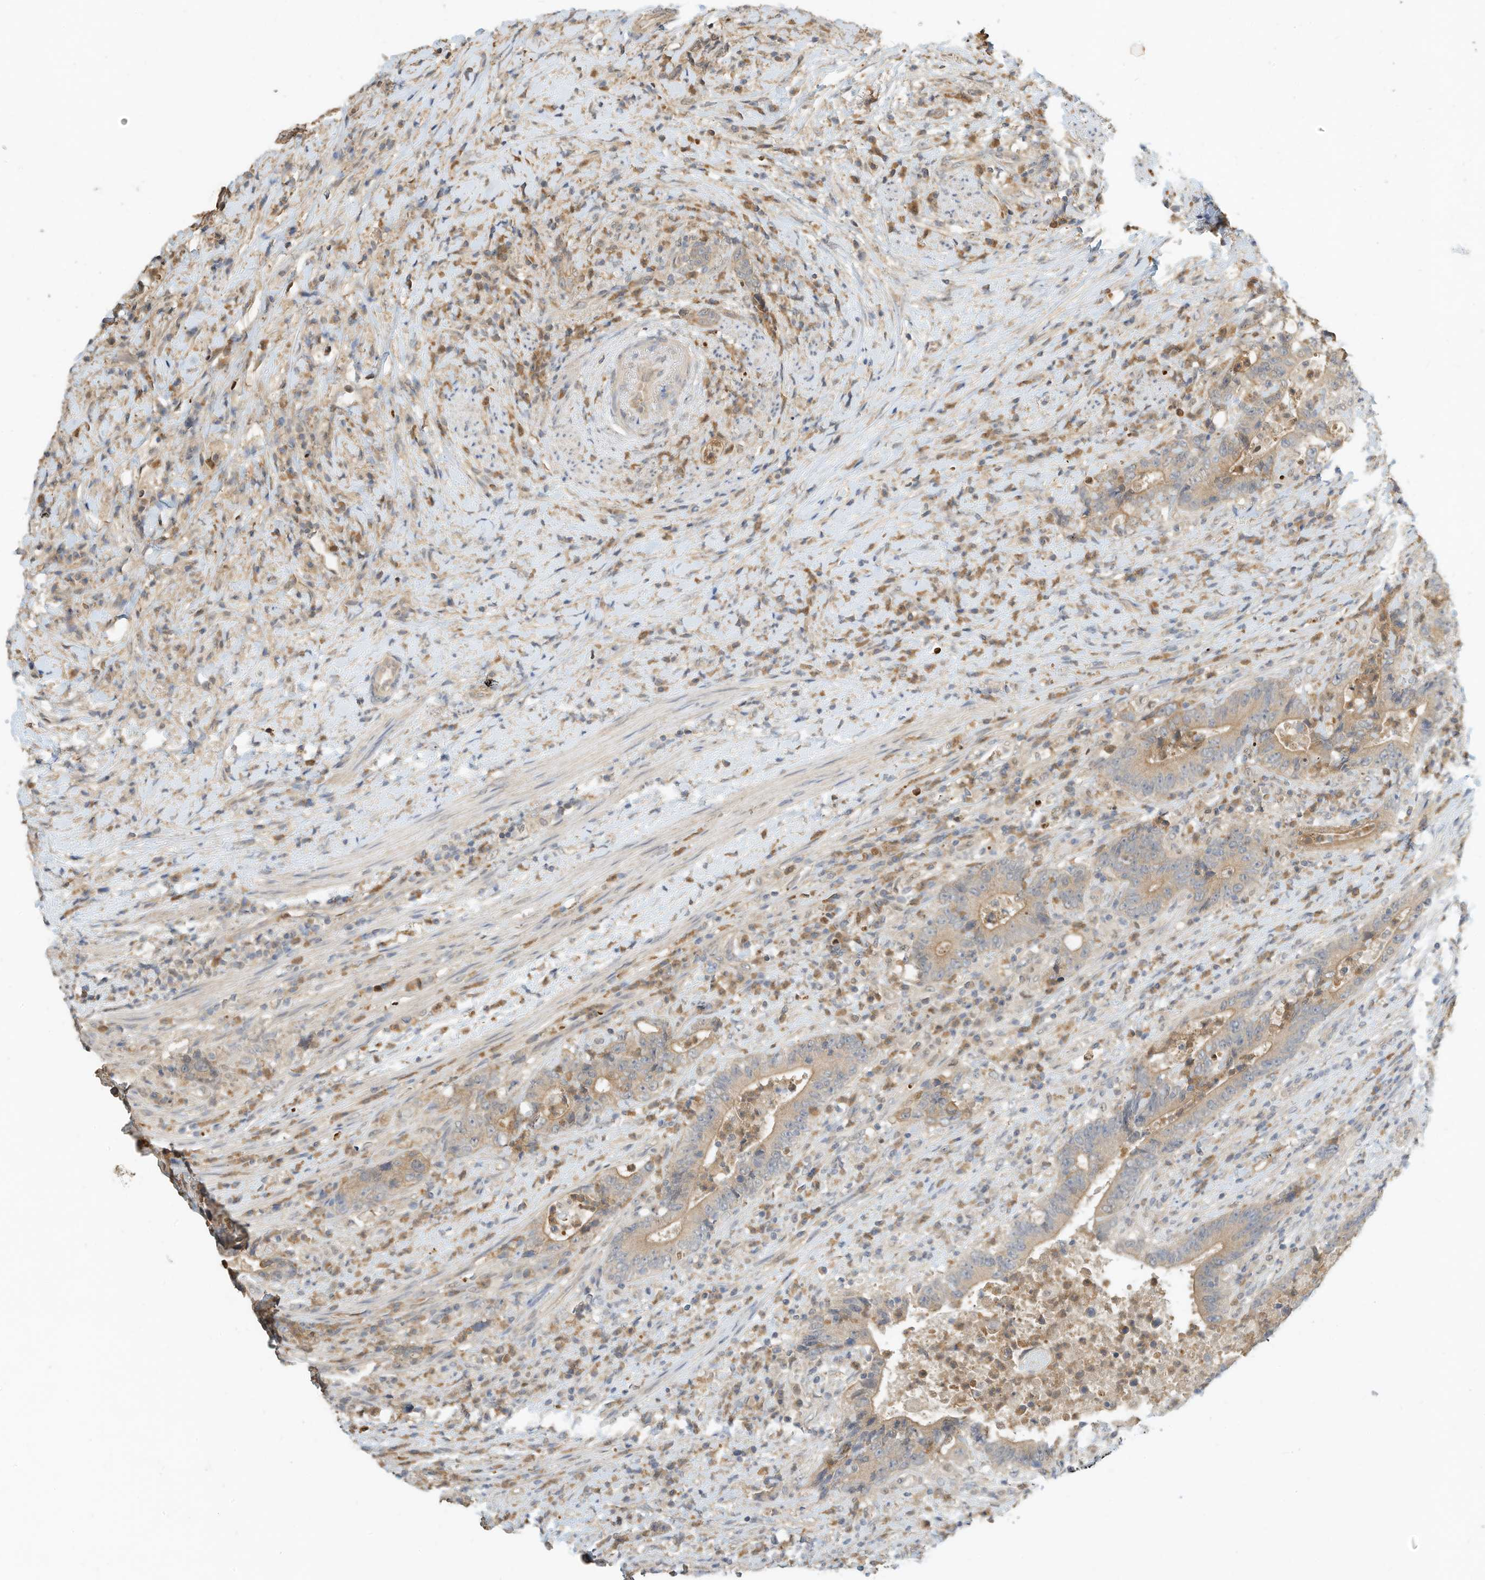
{"staining": {"intensity": "moderate", "quantity": "25%-75%", "location": "cytoplasmic/membranous"}, "tissue": "colorectal cancer", "cell_type": "Tumor cells", "image_type": "cancer", "snomed": [{"axis": "morphology", "description": "Adenocarcinoma, NOS"}, {"axis": "topography", "description": "Colon"}], "caption": "Tumor cells show medium levels of moderate cytoplasmic/membranous positivity in approximately 25%-75% of cells in human colorectal adenocarcinoma.", "gene": "OFD1", "patient": {"sex": "female", "age": 75}}